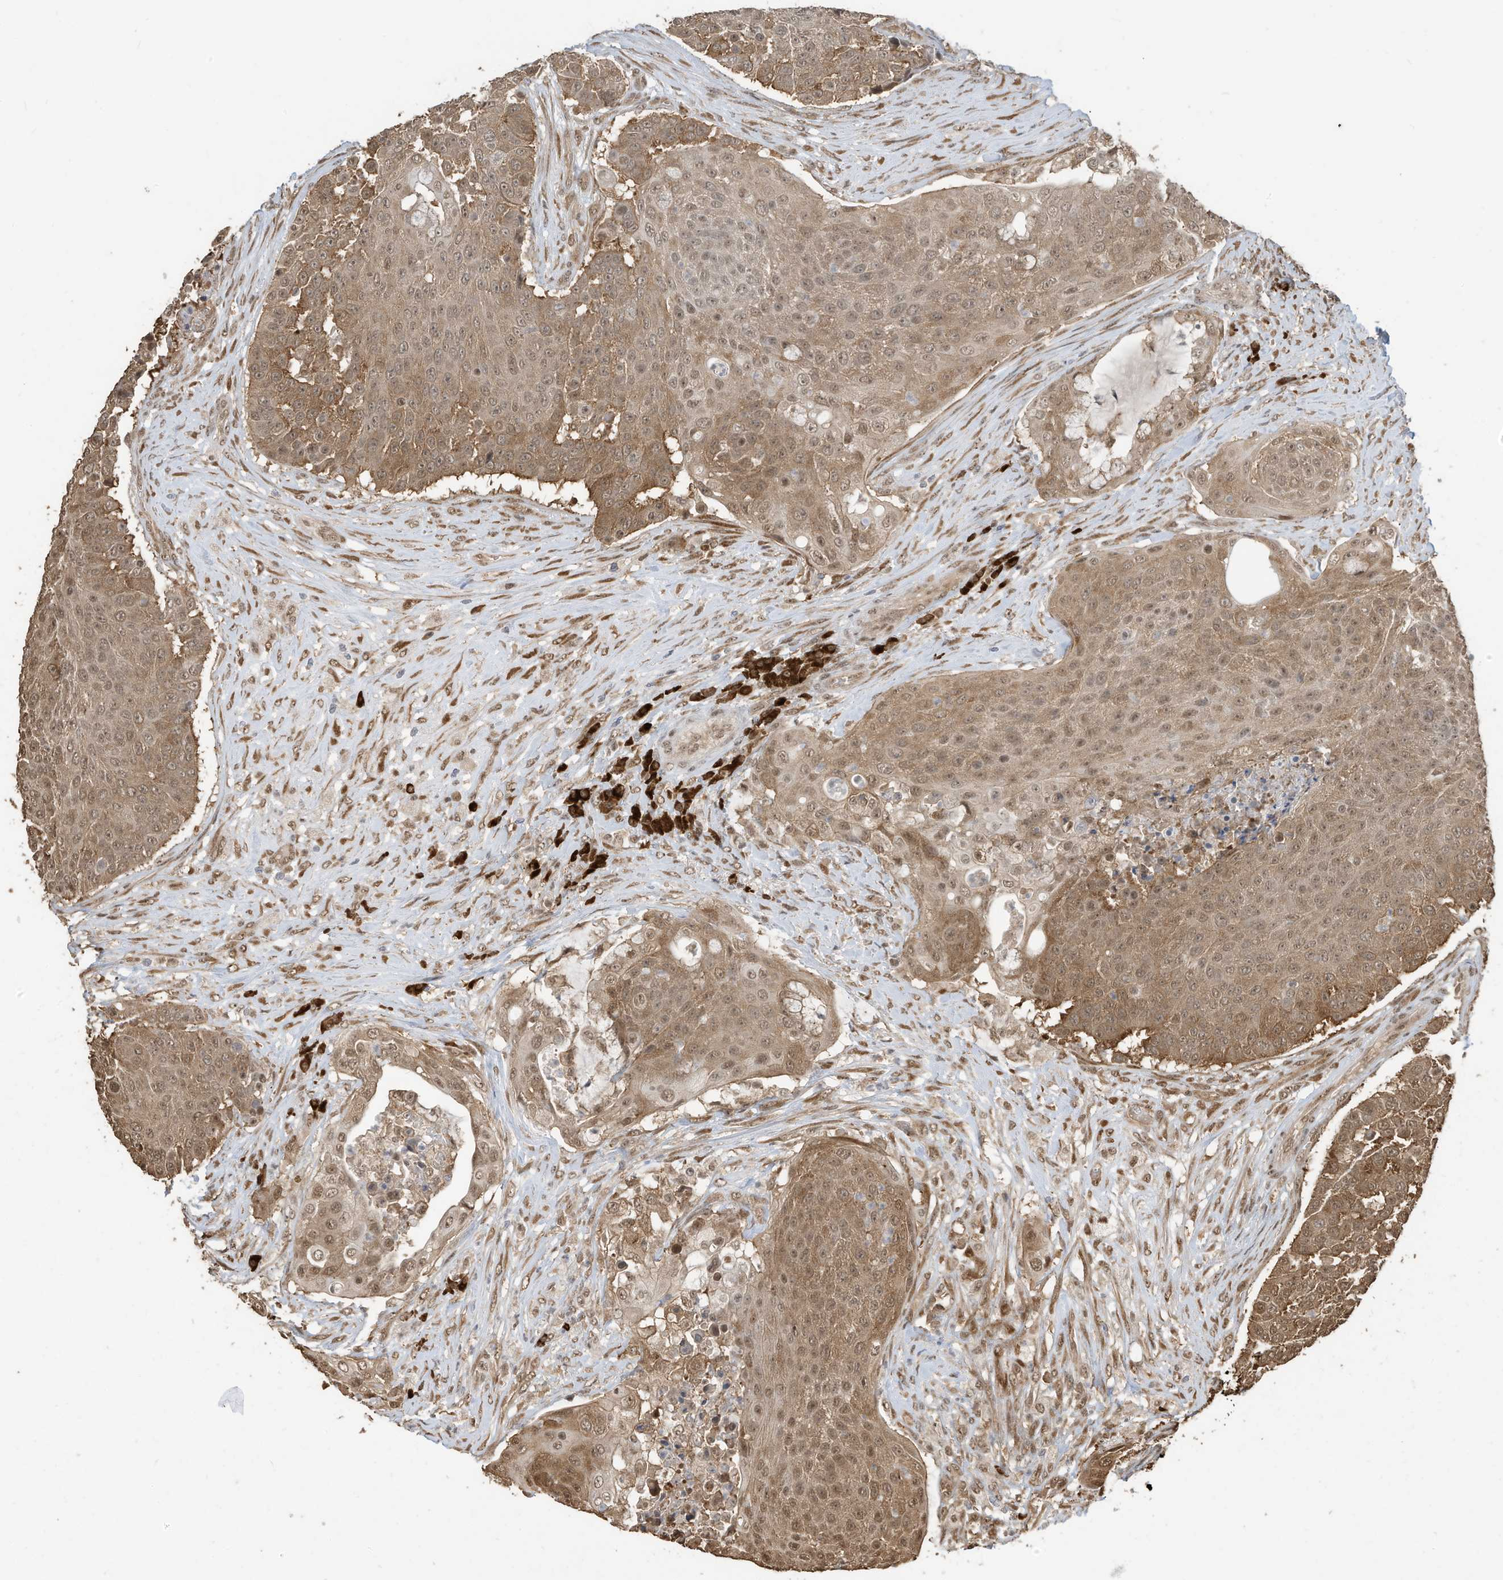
{"staining": {"intensity": "moderate", "quantity": ">75%", "location": "cytoplasmic/membranous,nuclear"}, "tissue": "urothelial cancer", "cell_type": "Tumor cells", "image_type": "cancer", "snomed": [{"axis": "morphology", "description": "Urothelial carcinoma, High grade"}, {"axis": "topography", "description": "Urinary bladder"}], "caption": "A medium amount of moderate cytoplasmic/membranous and nuclear expression is present in about >75% of tumor cells in urothelial cancer tissue.", "gene": "ZNF195", "patient": {"sex": "female", "age": 63}}